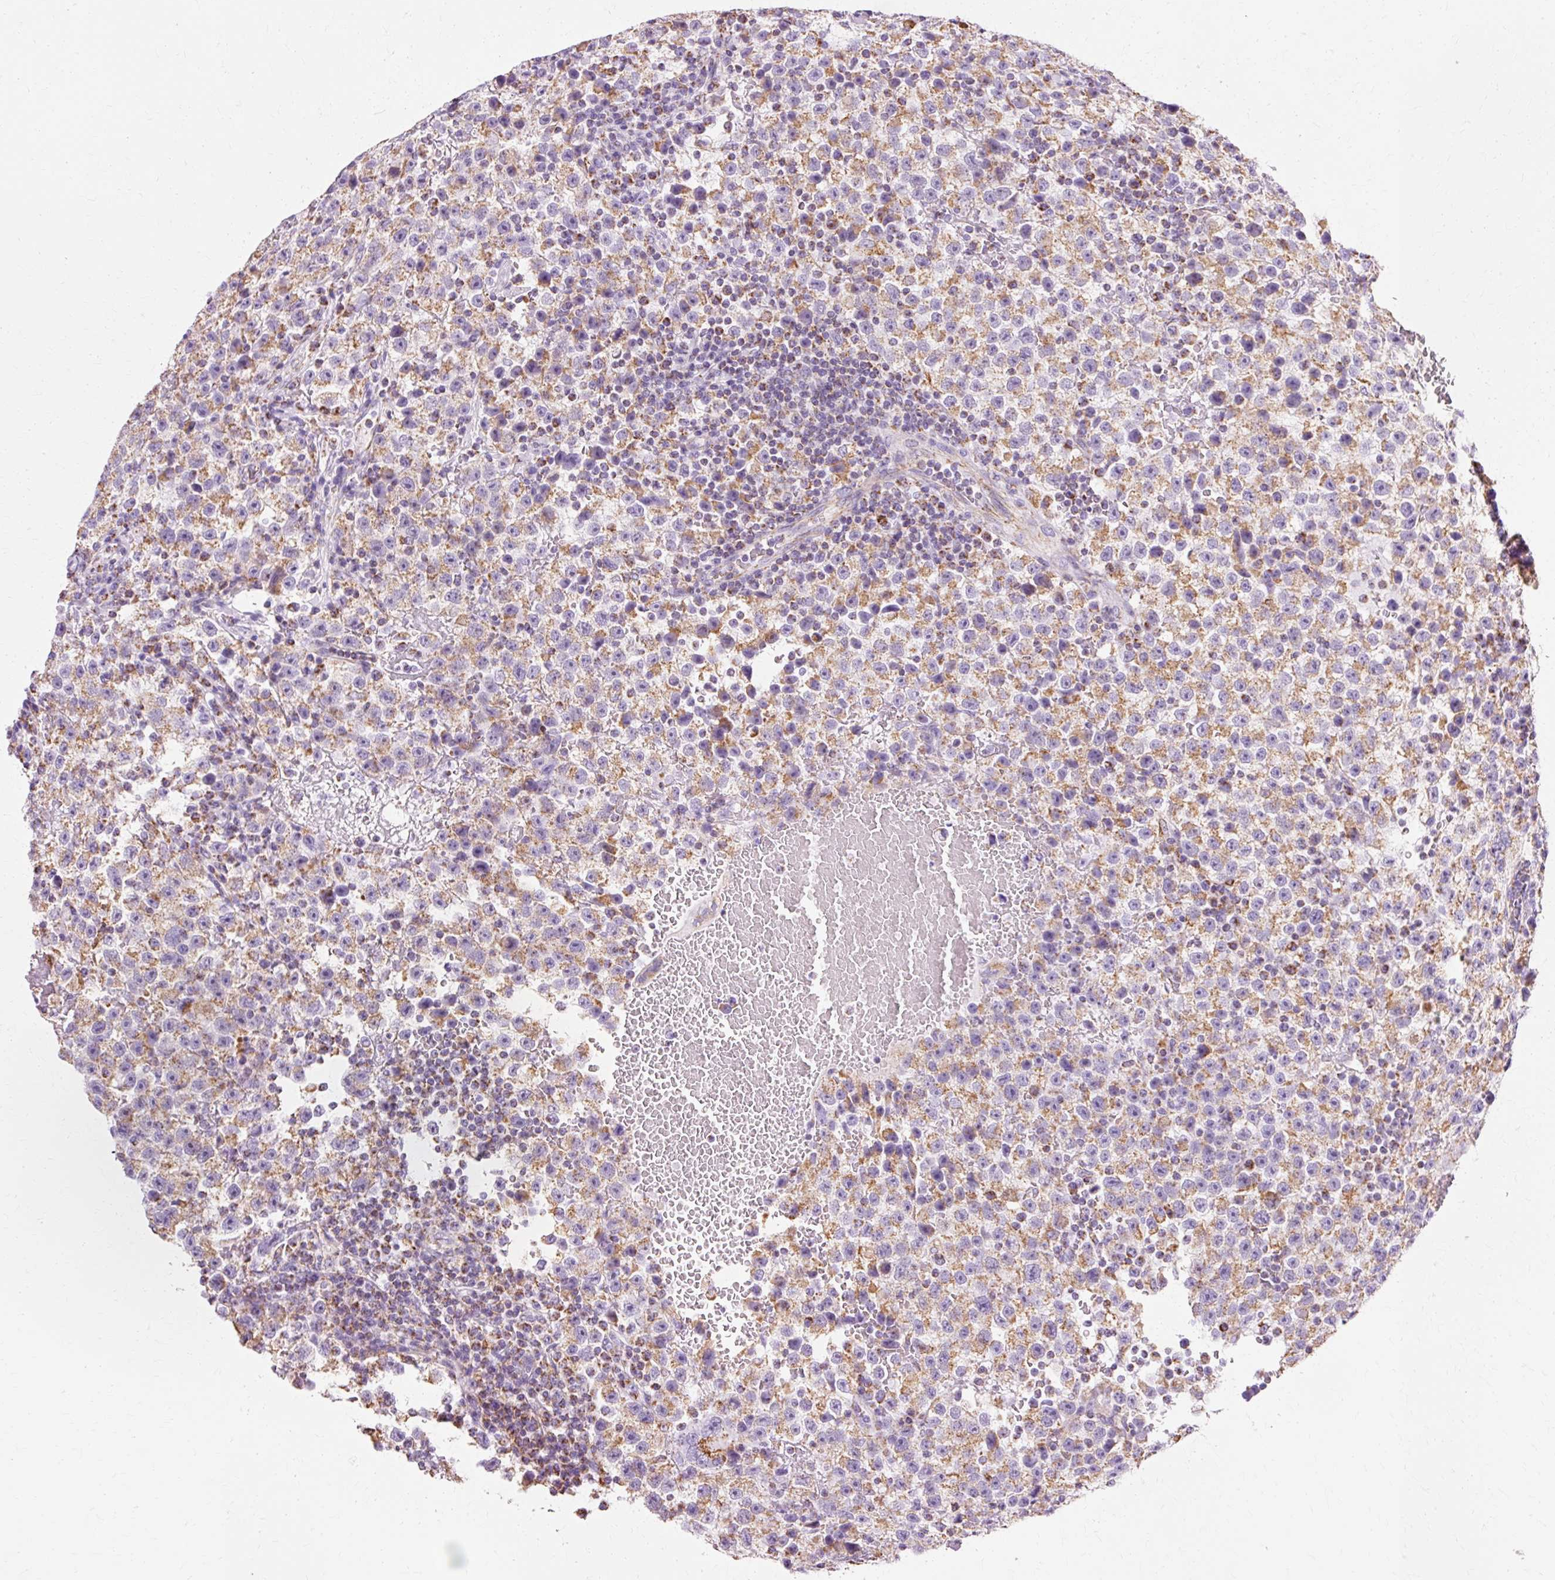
{"staining": {"intensity": "moderate", "quantity": "<25%", "location": "cytoplasmic/membranous"}, "tissue": "testis cancer", "cell_type": "Tumor cells", "image_type": "cancer", "snomed": [{"axis": "morphology", "description": "Seminoma, NOS"}, {"axis": "topography", "description": "Testis"}], "caption": "This photomicrograph demonstrates testis cancer (seminoma) stained with immunohistochemistry (IHC) to label a protein in brown. The cytoplasmic/membranous of tumor cells show moderate positivity for the protein. Nuclei are counter-stained blue.", "gene": "ATP5PO", "patient": {"sex": "male", "age": 22}}